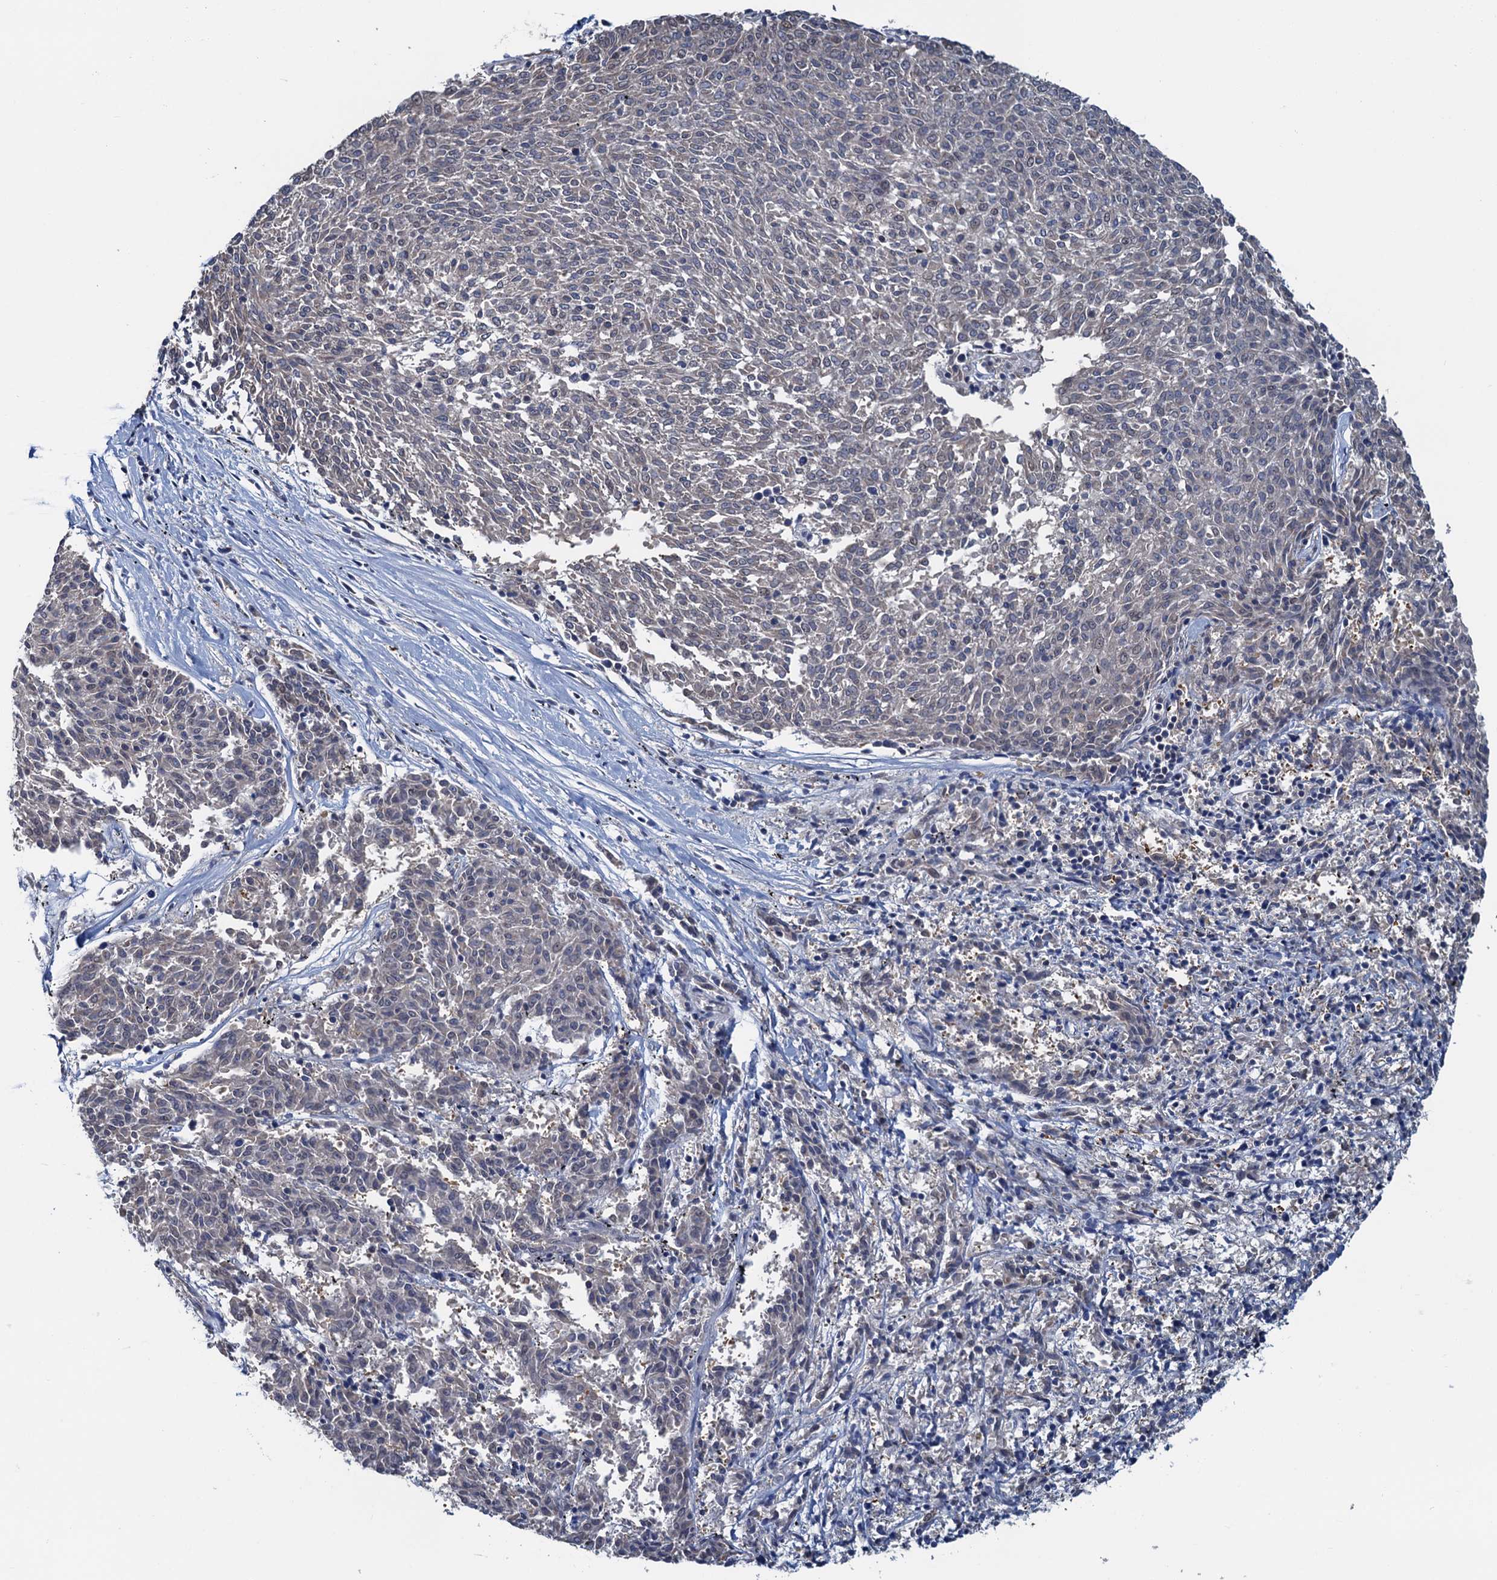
{"staining": {"intensity": "negative", "quantity": "none", "location": "none"}, "tissue": "melanoma", "cell_type": "Tumor cells", "image_type": "cancer", "snomed": [{"axis": "morphology", "description": "Malignant melanoma, NOS"}, {"axis": "topography", "description": "Skin"}], "caption": "This is an immunohistochemistry (IHC) image of melanoma. There is no positivity in tumor cells.", "gene": "RNF125", "patient": {"sex": "female", "age": 72}}